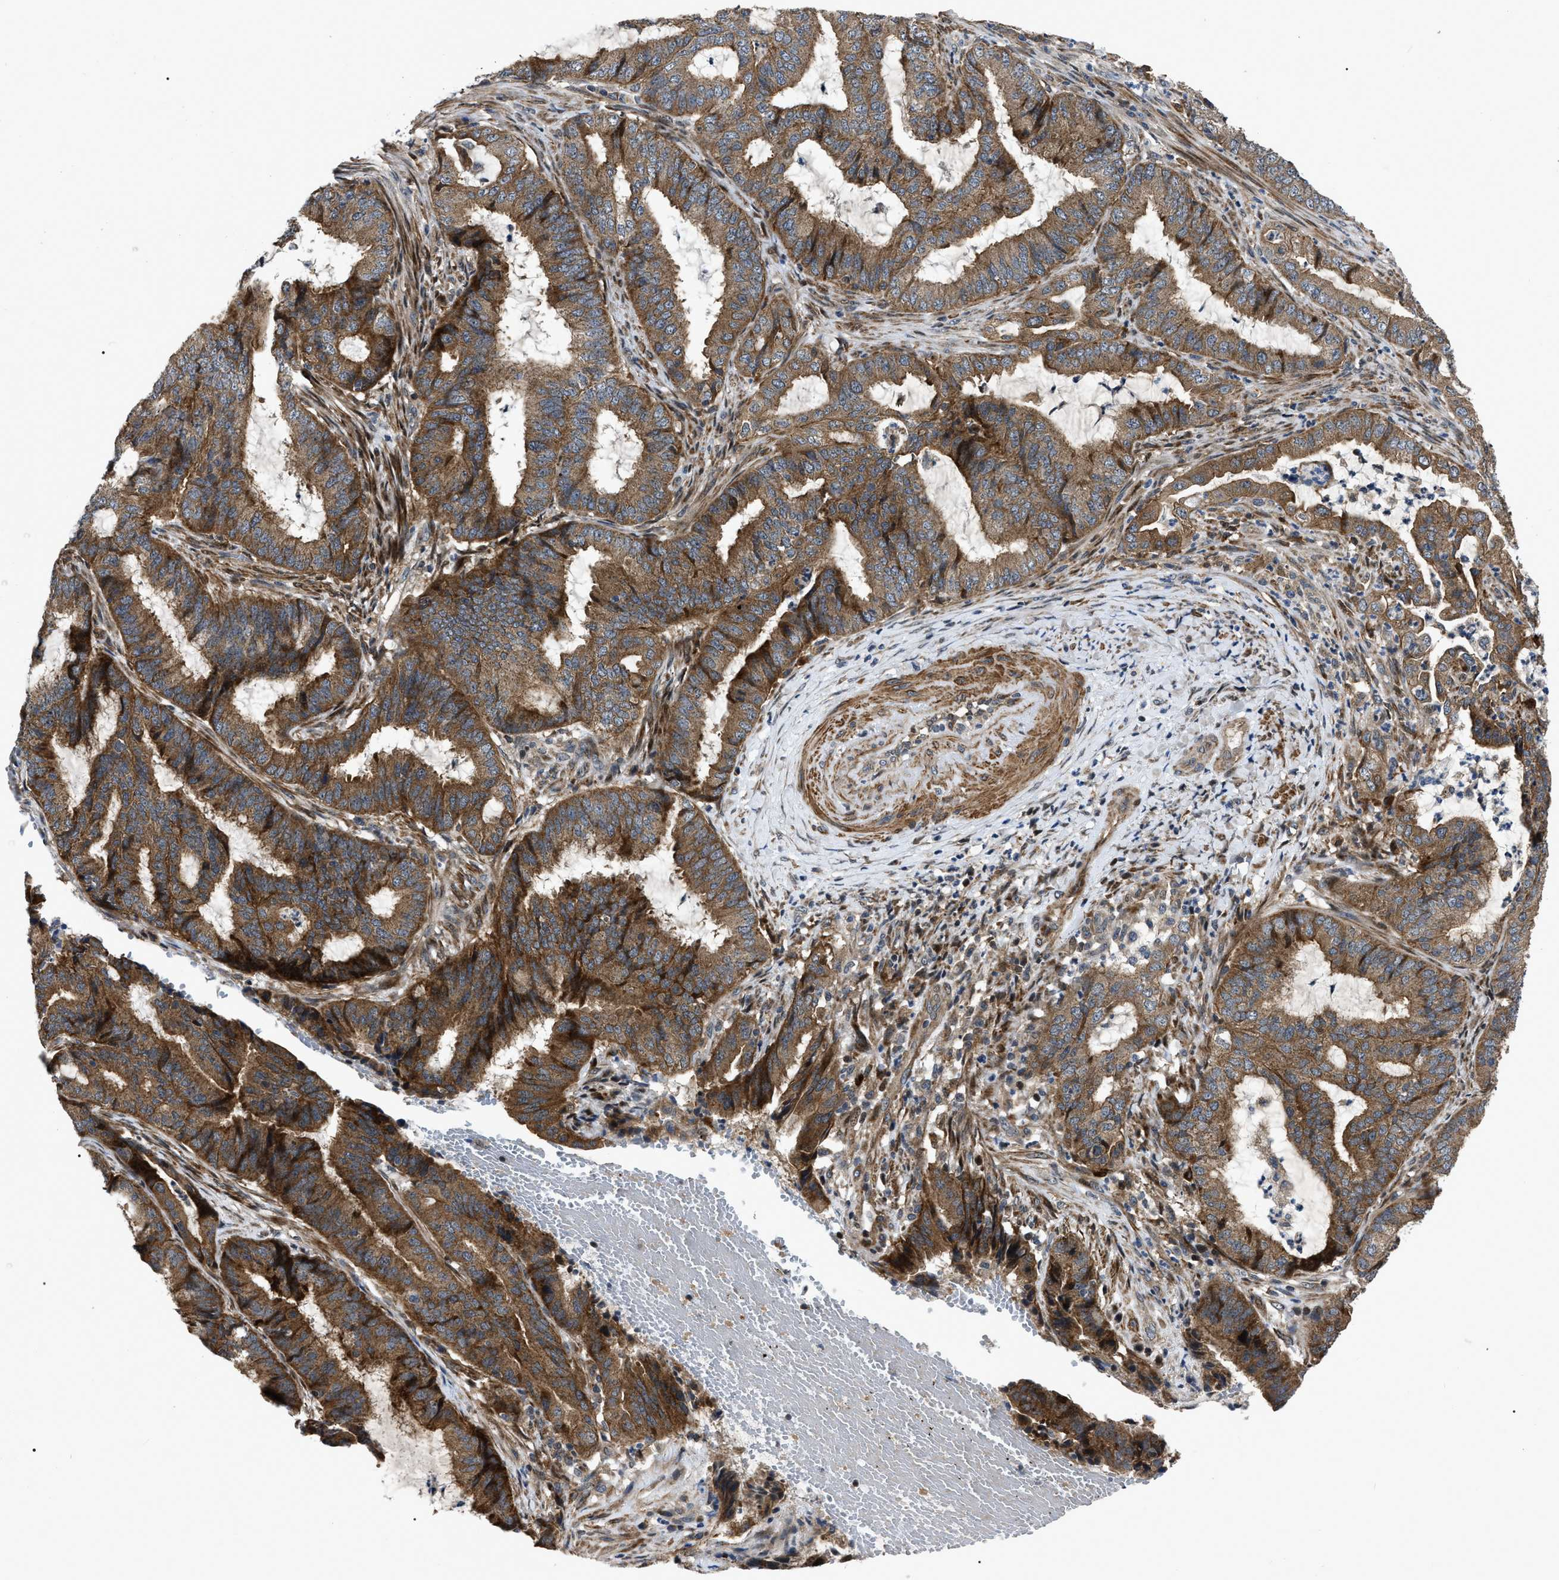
{"staining": {"intensity": "strong", "quantity": ">75%", "location": "cytoplasmic/membranous"}, "tissue": "endometrial cancer", "cell_type": "Tumor cells", "image_type": "cancer", "snomed": [{"axis": "morphology", "description": "Adenocarcinoma, NOS"}, {"axis": "topography", "description": "Endometrium"}], "caption": "This image shows immunohistochemistry (IHC) staining of human endometrial adenocarcinoma, with high strong cytoplasmic/membranous staining in about >75% of tumor cells.", "gene": "PPWD1", "patient": {"sex": "female", "age": 51}}